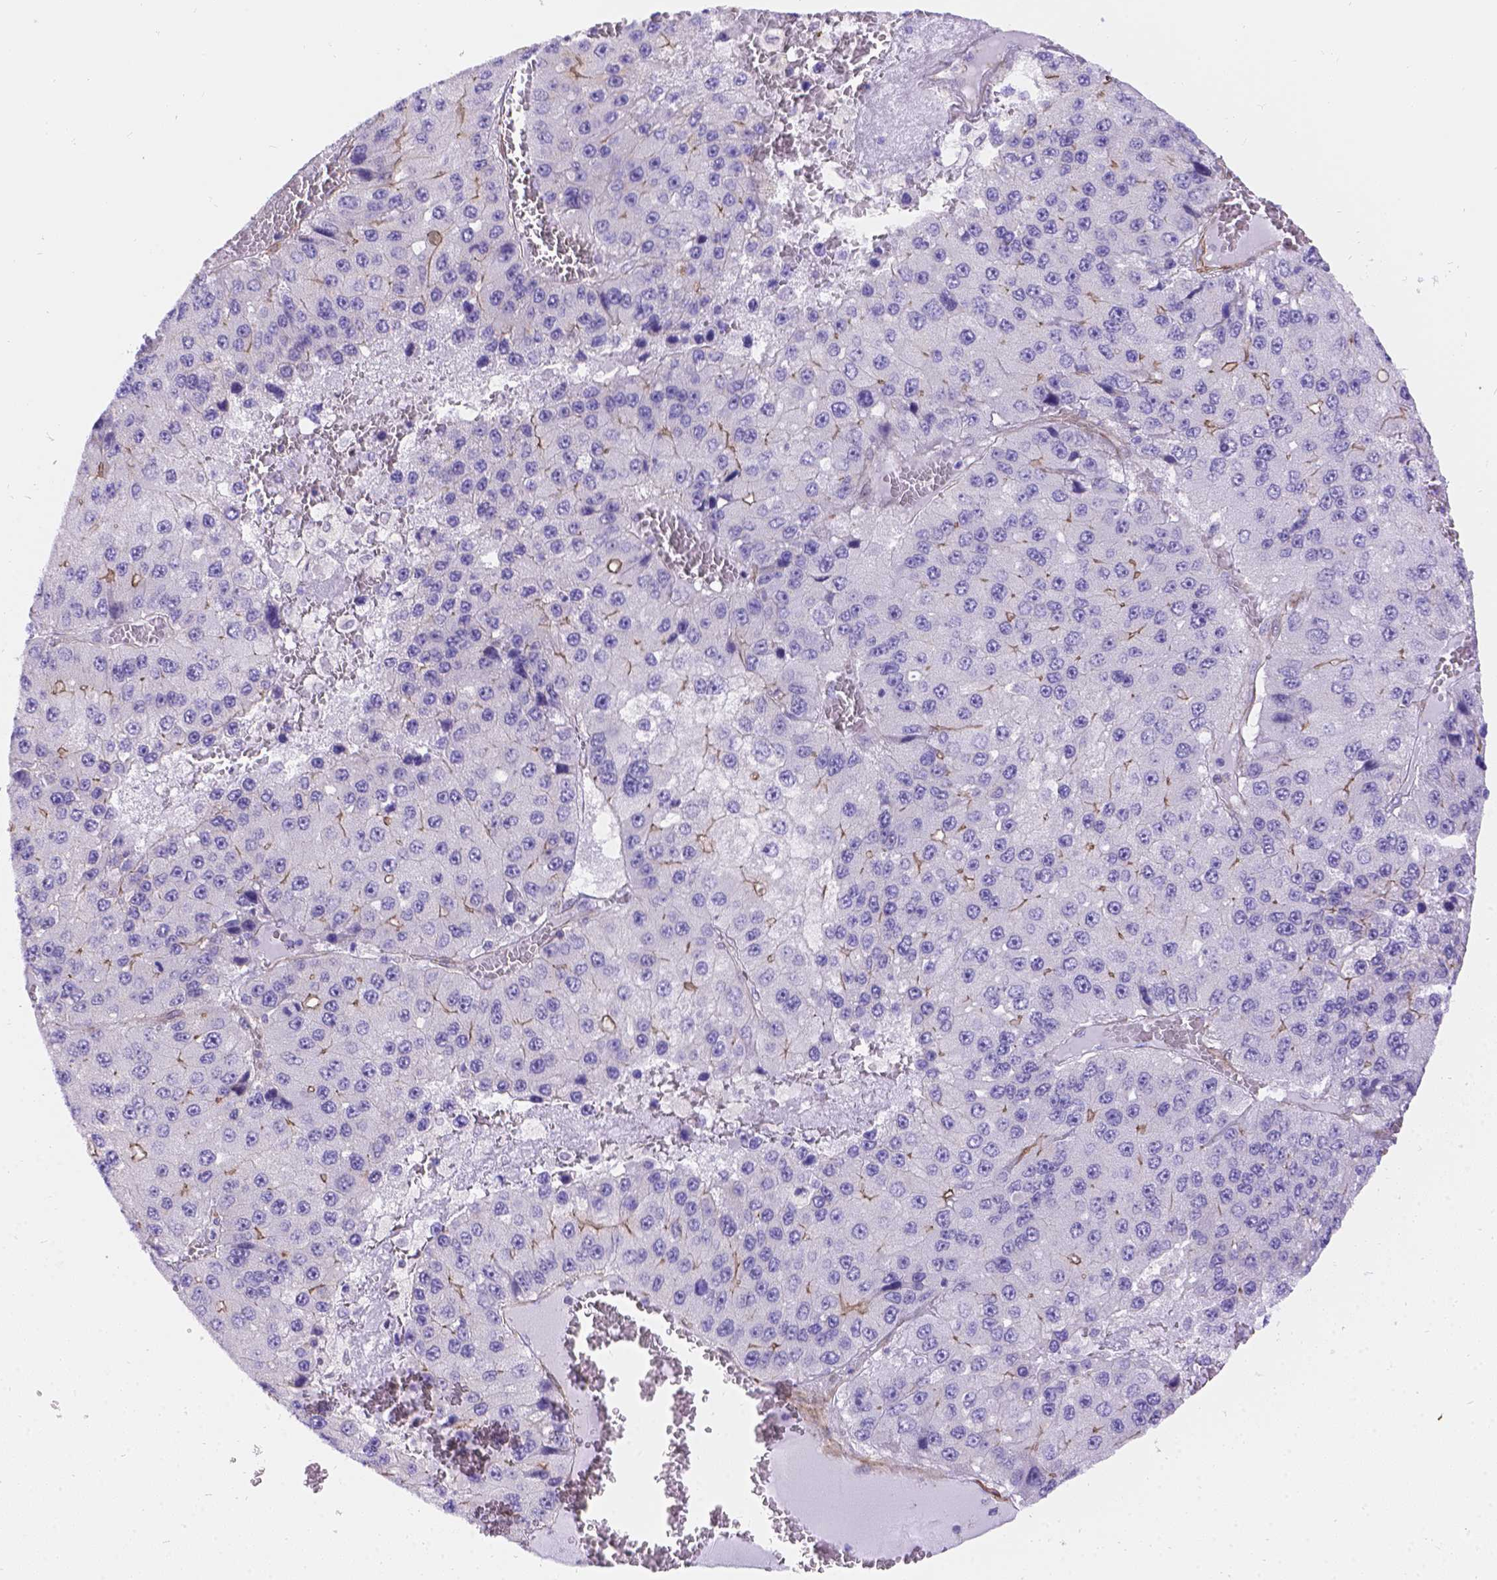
{"staining": {"intensity": "weak", "quantity": "<25%", "location": "cytoplasmic/membranous"}, "tissue": "liver cancer", "cell_type": "Tumor cells", "image_type": "cancer", "snomed": [{"axis": "morphology", "description": "Carcinoma, Hepatocellular, NOS"}, {"axis": "topography", "description": "Liver"}], "caption": "Immunohistochemistry image of human liver cancer (hepatocellular carcinoma) stained for a protein (brown), which demonstrates no staining in tumor cells.", "gene": "PALS1", "patient": {"sex": "female", "age": 73}}